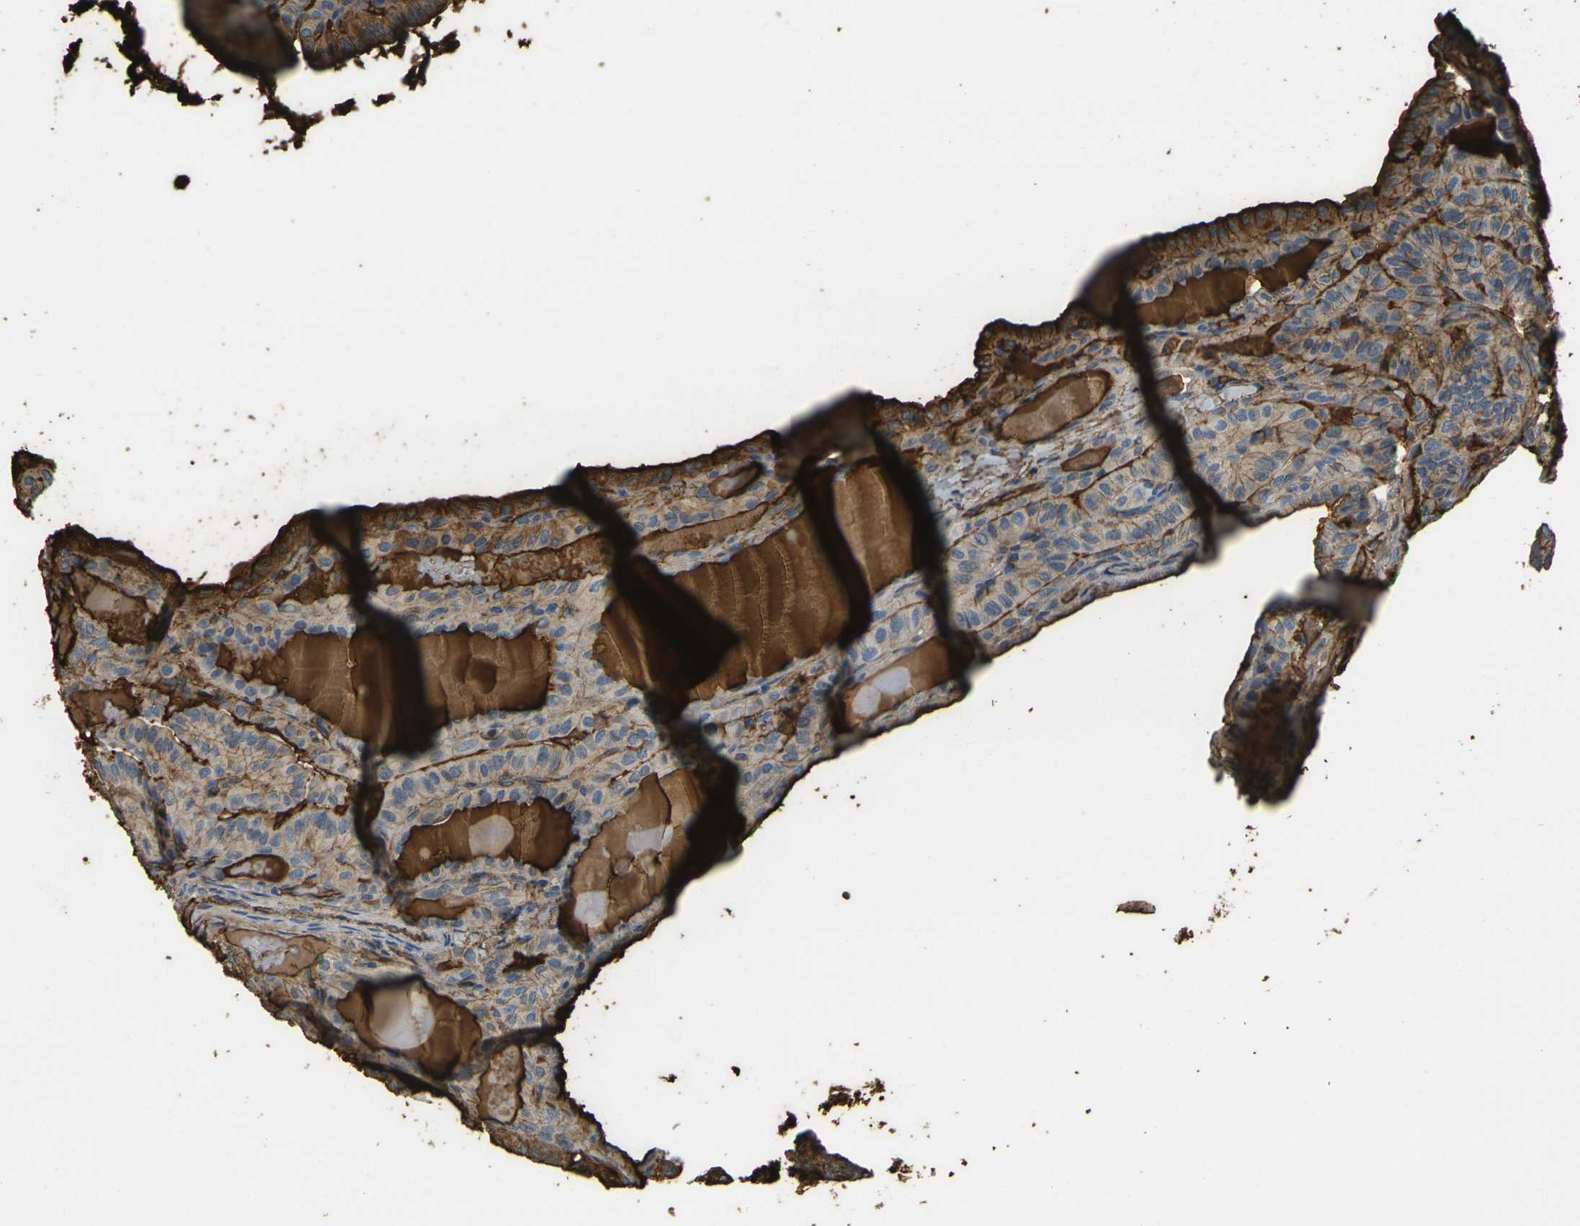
{"staining": {"intensity": "moderate", "quantity": ">75%", "location": "cytoplasmic/membranous"}, "tissue": "thyroid cancer", "cell_type": "Tumor cells", "image_type": "cancer", "snomed": [{"axis": "morphology", "description": "Papillary adenocarcinoma, NOS"}, {"axis": "topography", "description": "Thyroid gland"}], "caption": "Immunohistochemical staining of papillary adenocarcinoma (thyroid) demonstrates medium levels of moderate cytoplasmic/membranous positivity in approximately >75% of tumor cells.", "gene": "PLCD1", "patient": {"sex": "male", "age": 77}}